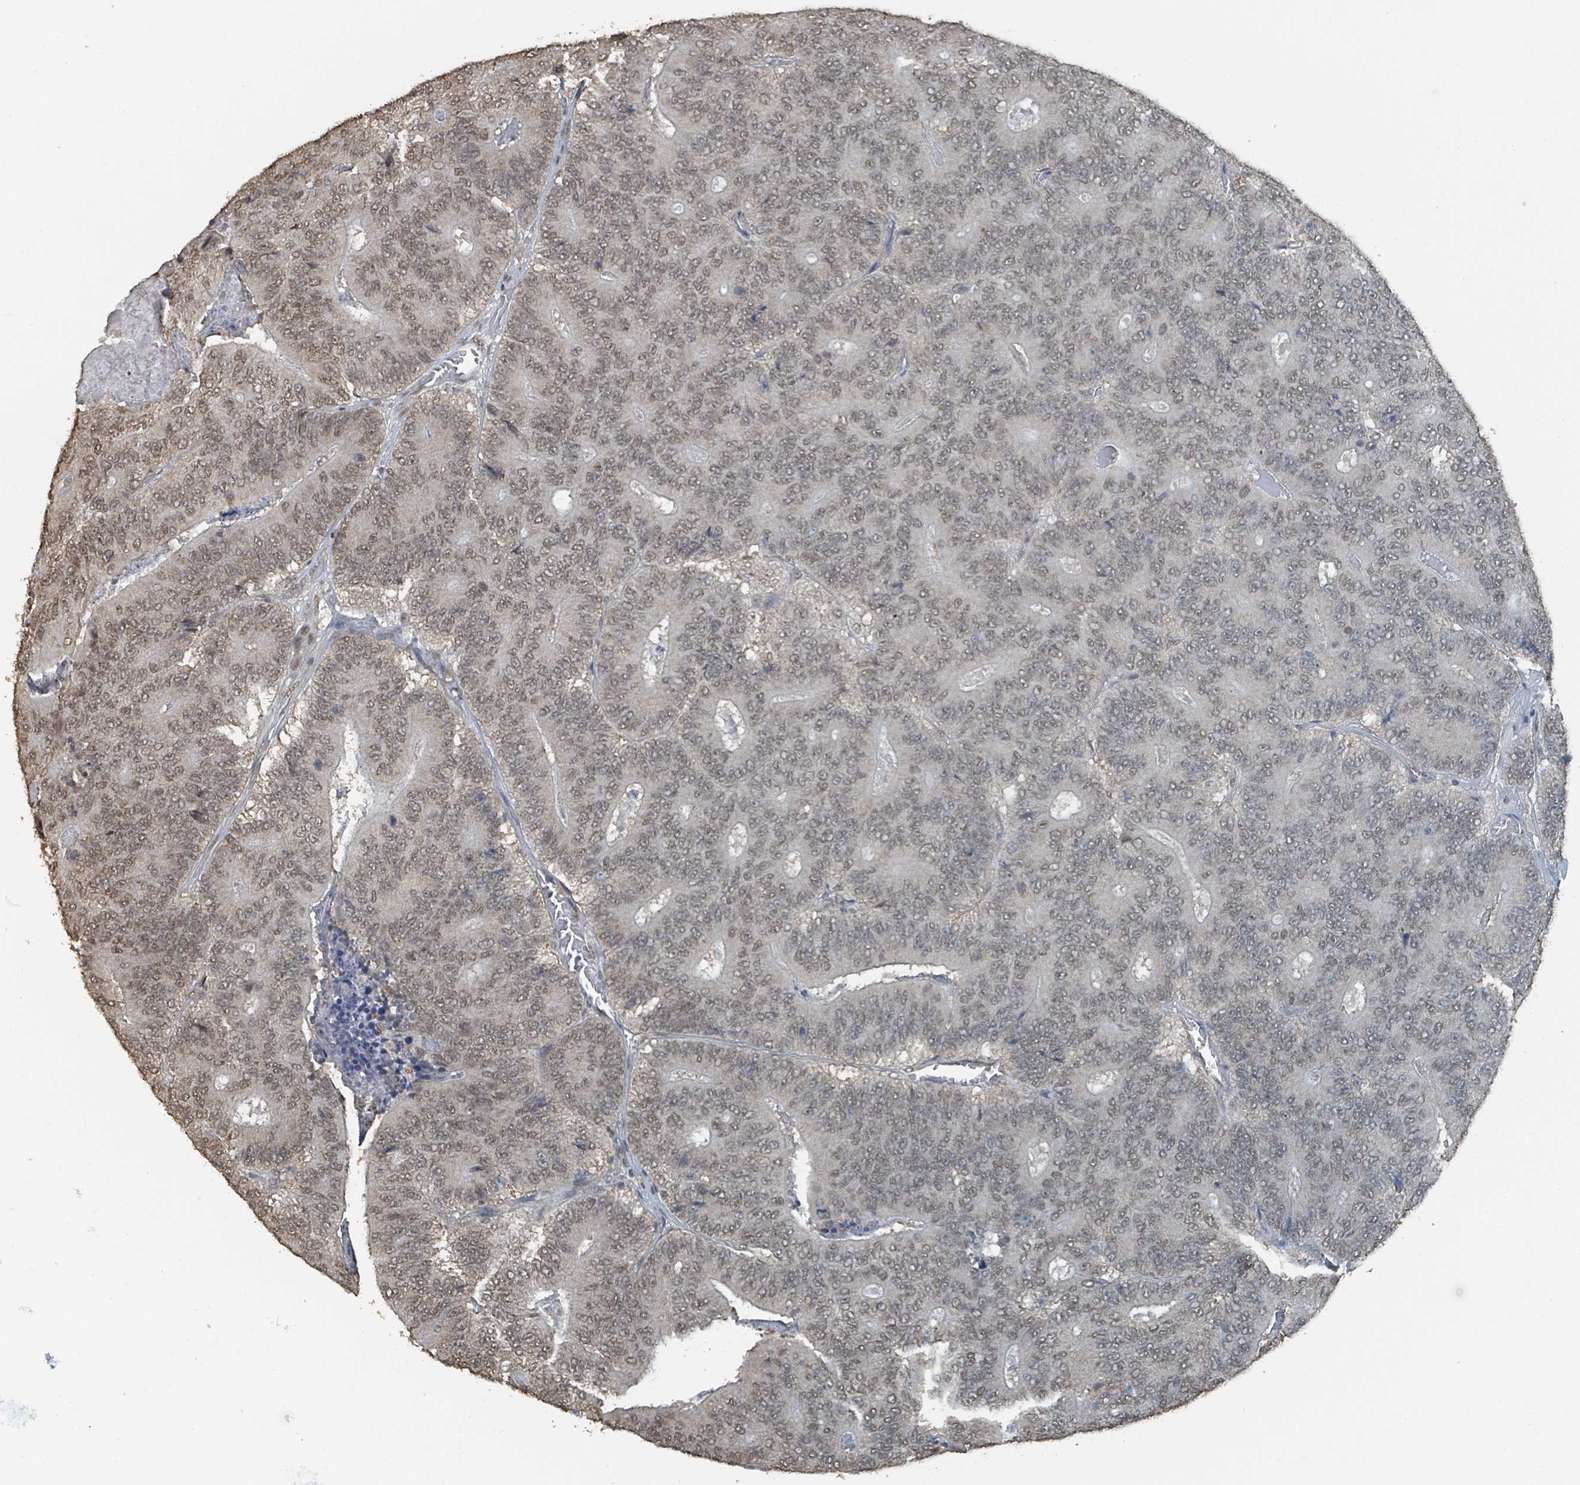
{"staining": {"intensity": "weak", "quantity": ">75%", "location": "nuclear"}, "tissue": "colorectal cancer", "cell_type": "Tumor cells", "image_type": "cancer", "snomed": [{"axis": "morphology", "description": "Adenocarcinoma, NOS"}, {"axis": "topography", "description": "Colon"}], "caption": "Immunohistochemical staining of human colorectal cancer (adenocarcinoma) reveals weak nuclear protein positivity in approximately >75% of tumor cells.", "gene": "PHIP", "patient": {"sex": "male", "age": 83}}